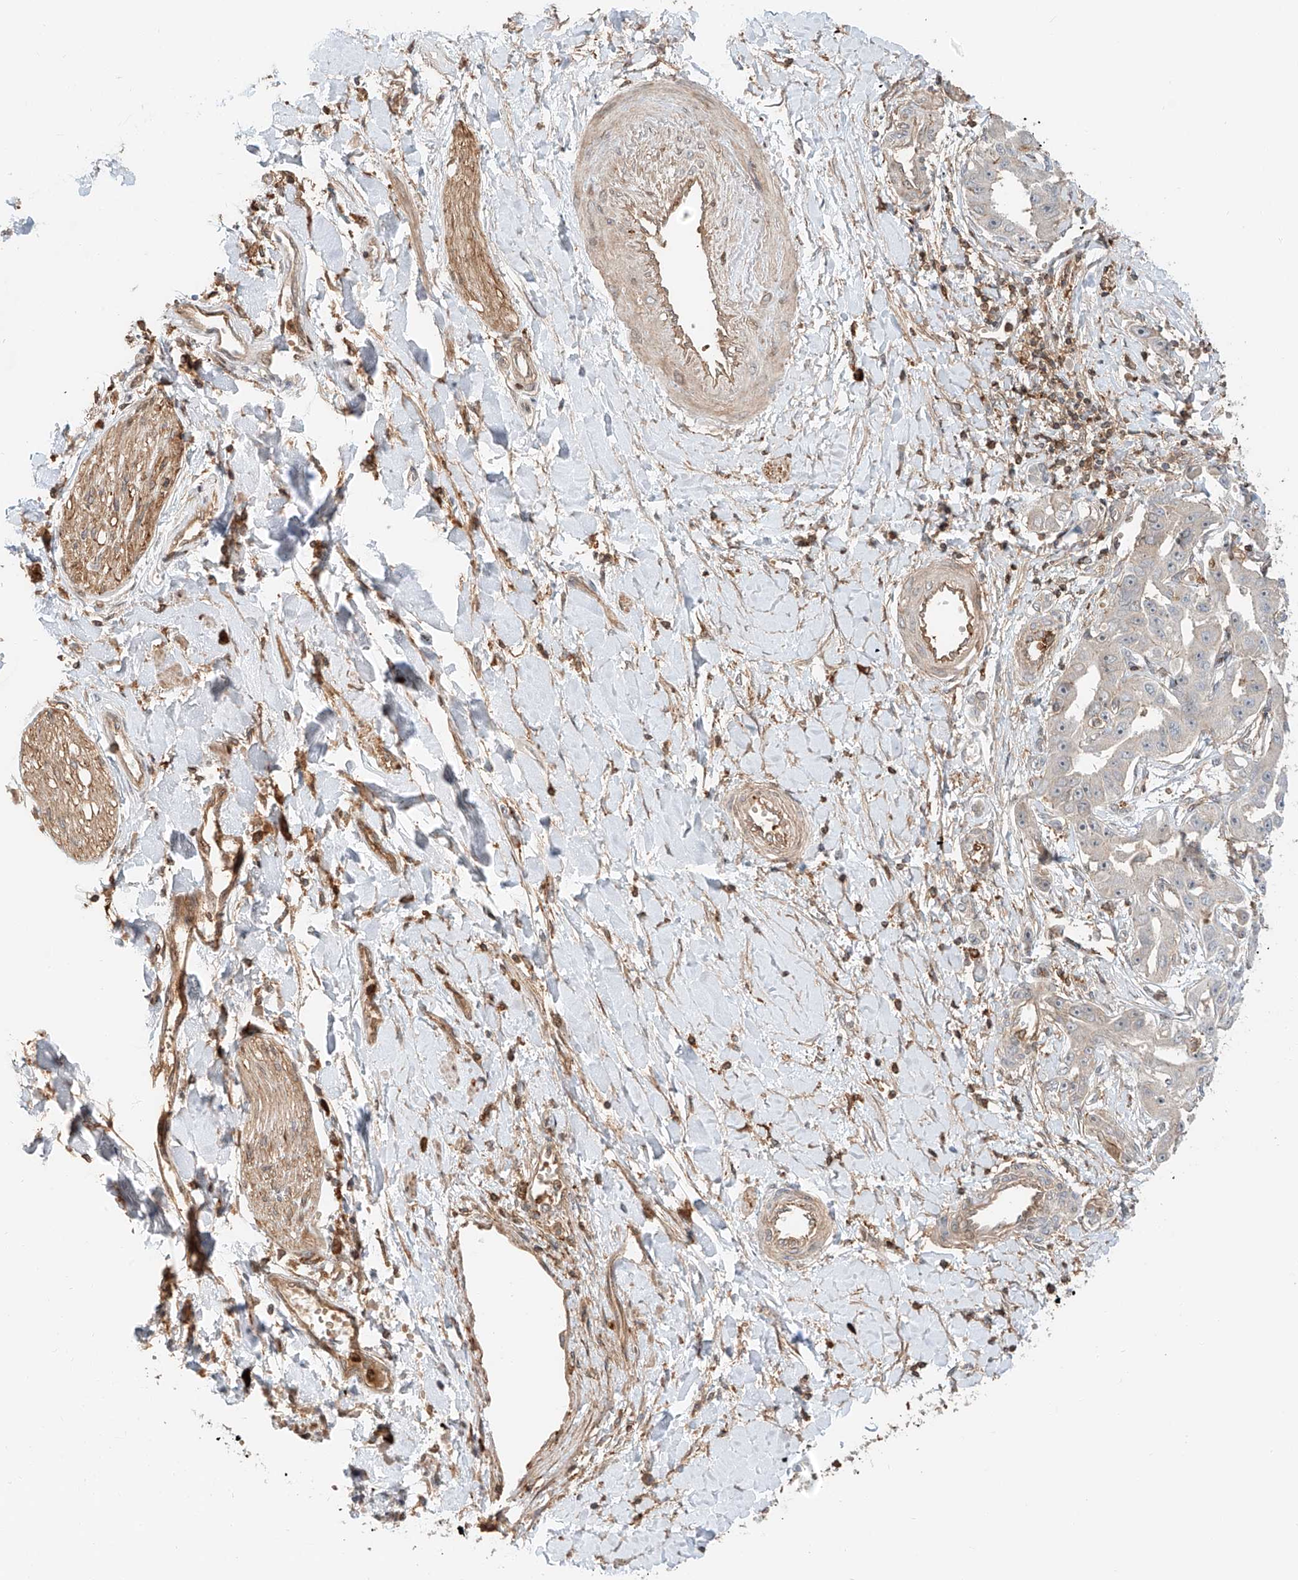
{"staining": {"intensity": "negative", "quantity": "none", "location": "none"}, "tissue": "liver cancer", "cell_type": "Tumor cells", "image_type": "cancer", "snomed": [{"axis": "morphology", "description": "Cholangiocarcinoma"}, {"axis": "topography", "description": "Liver"}], "caption": "Immunohistochemistry (IHC) micrograph of human liver cancer stained for a protein (brown), which exhibits no positivity in tumor cells.", "gene": "CEP162", "patient": {"sex": "male", "age": 59}}